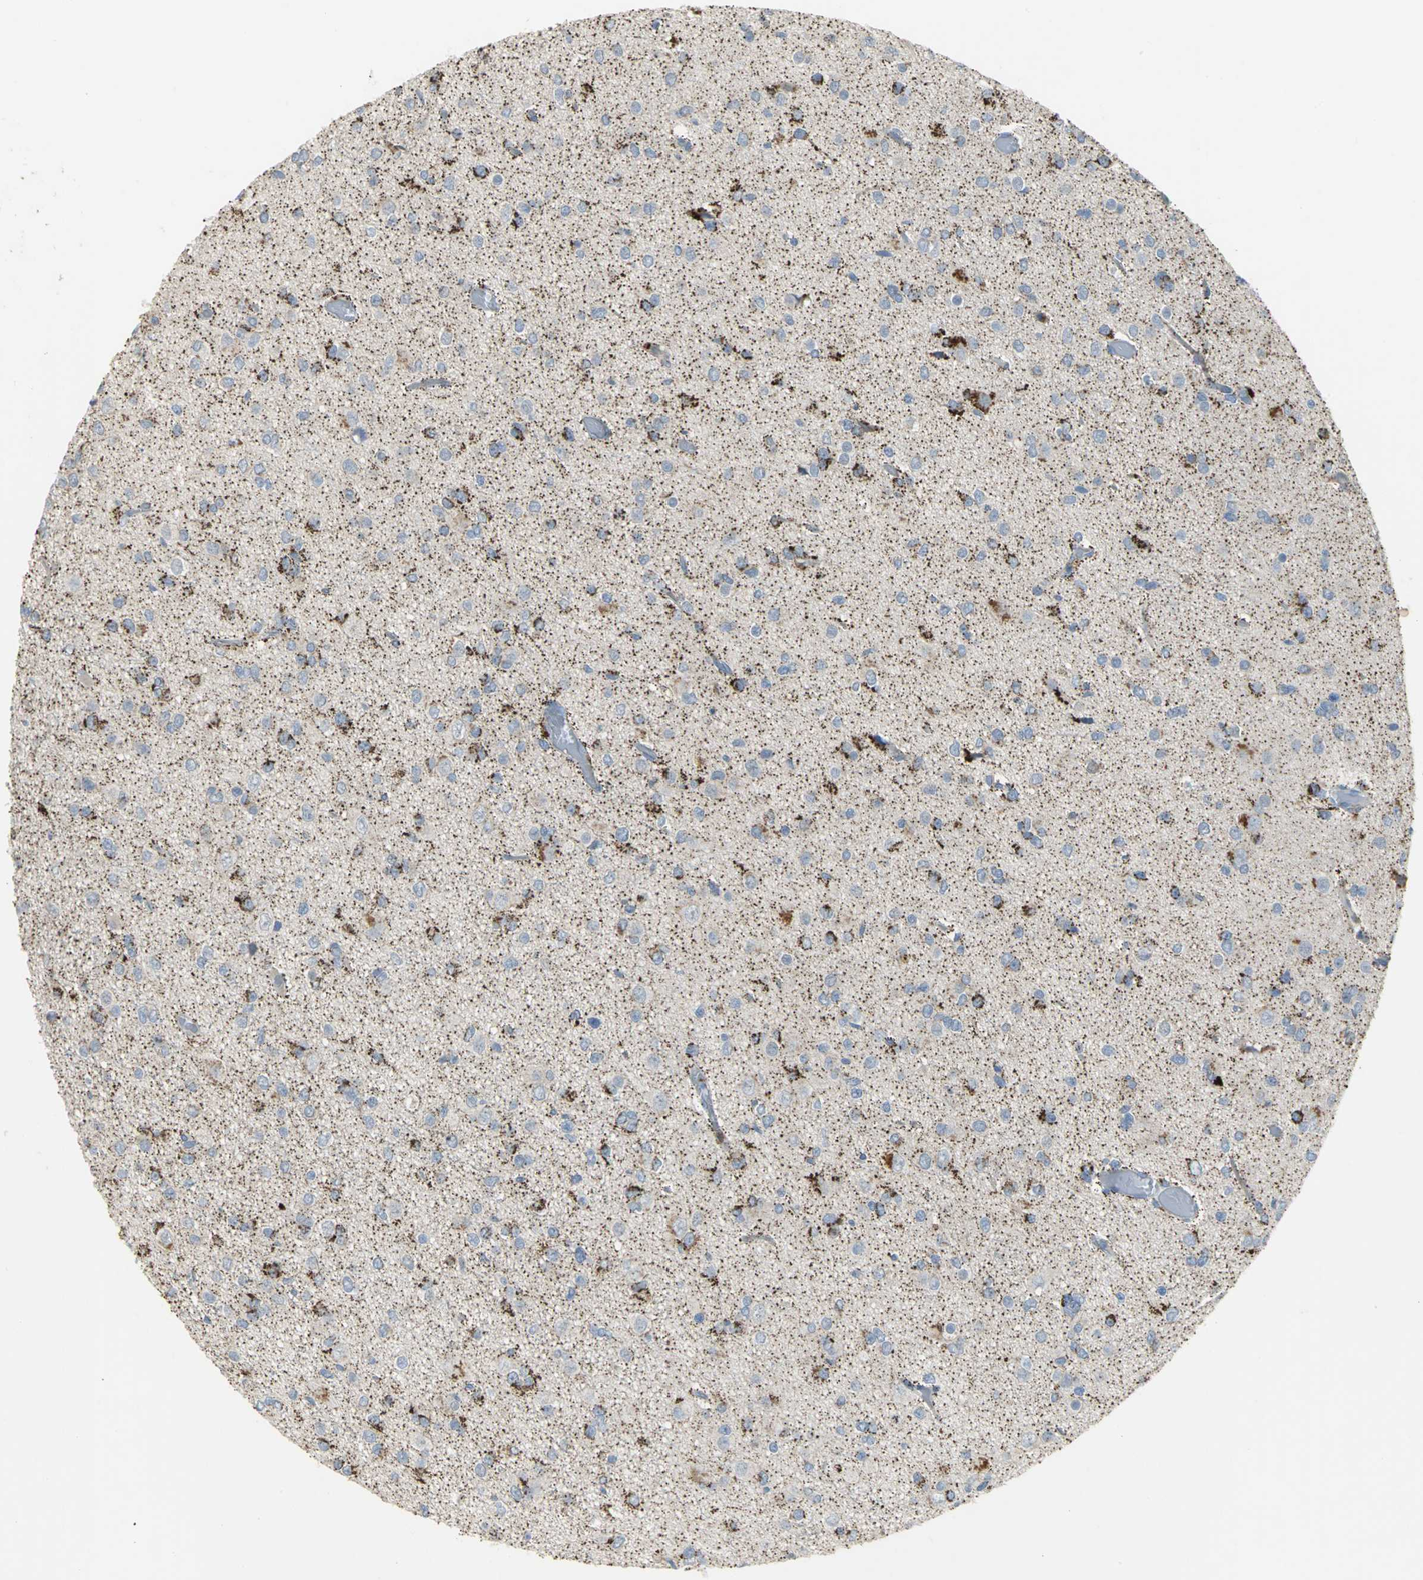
{"staining": {"intensity": "strong", "quantity": "25%-75%", "location": "cytoplasmic/membranous"}, "tissue": "glioma", "cell_type": "Tumor cells", "image_type": "cancer", "snomed": [{"axis": "morphology", "description": "Glioma, malignant, Low grade"}, {"axis": "topography", "description": "Brain"}], "caption": "High-power microscopy captured an immunohistochemistry (IHC) histopathology image of malignant glioma (low-grade), revealing strong cytoplasmic/membranous expression in approximately 25%-75% of tumor cells. Immunohistochemistry (ihc) stains the protein in brown and the nuclei are stained blue.", "gene": "SPPL2B", "patient": {"sex": "male", "age": 42}}